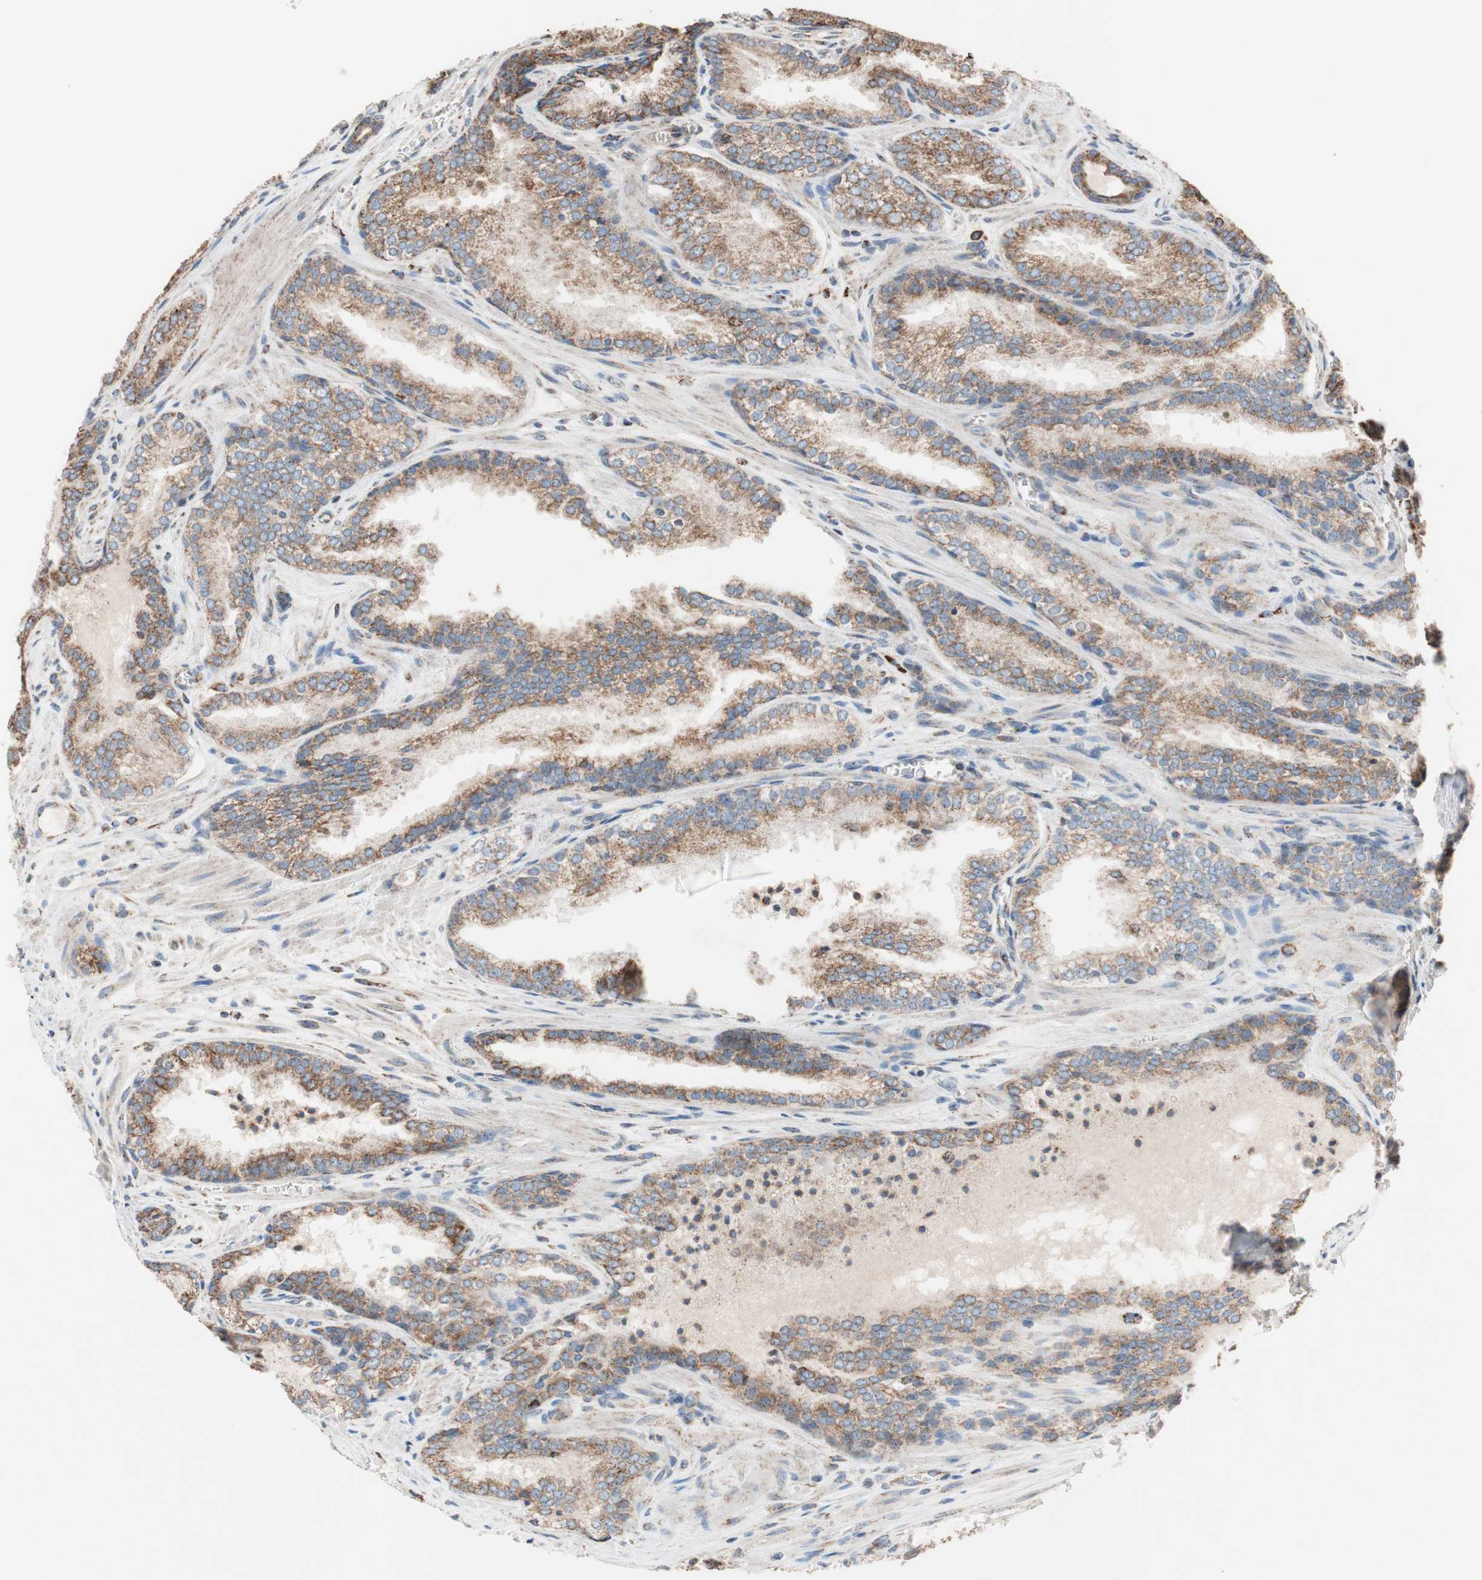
{"staining": {"intensity": "moderate", "quantity": ">75%", "location": "cytoplasmic/membranous"}, "tissue": "prostate cancer", "cell_type": "Tumor cells", "image_type": "cancer", "snomed": [{"axis": "morphology", "description": "Adenocarcinoma, Low grade"}, {"axis": "topography", "description": "Prostate"}], "caption": "The image exhibits a brown stain indicating the presence of a protein in the cytoplasmic/membranous of tumor cells in prostate cancer (adenocarcinoma (low-grade)). (Brightfield microscopy of DAB IHC at high magnification).", "gene": "PCSK4", "patient": {"sex": "male", "age": 60}}